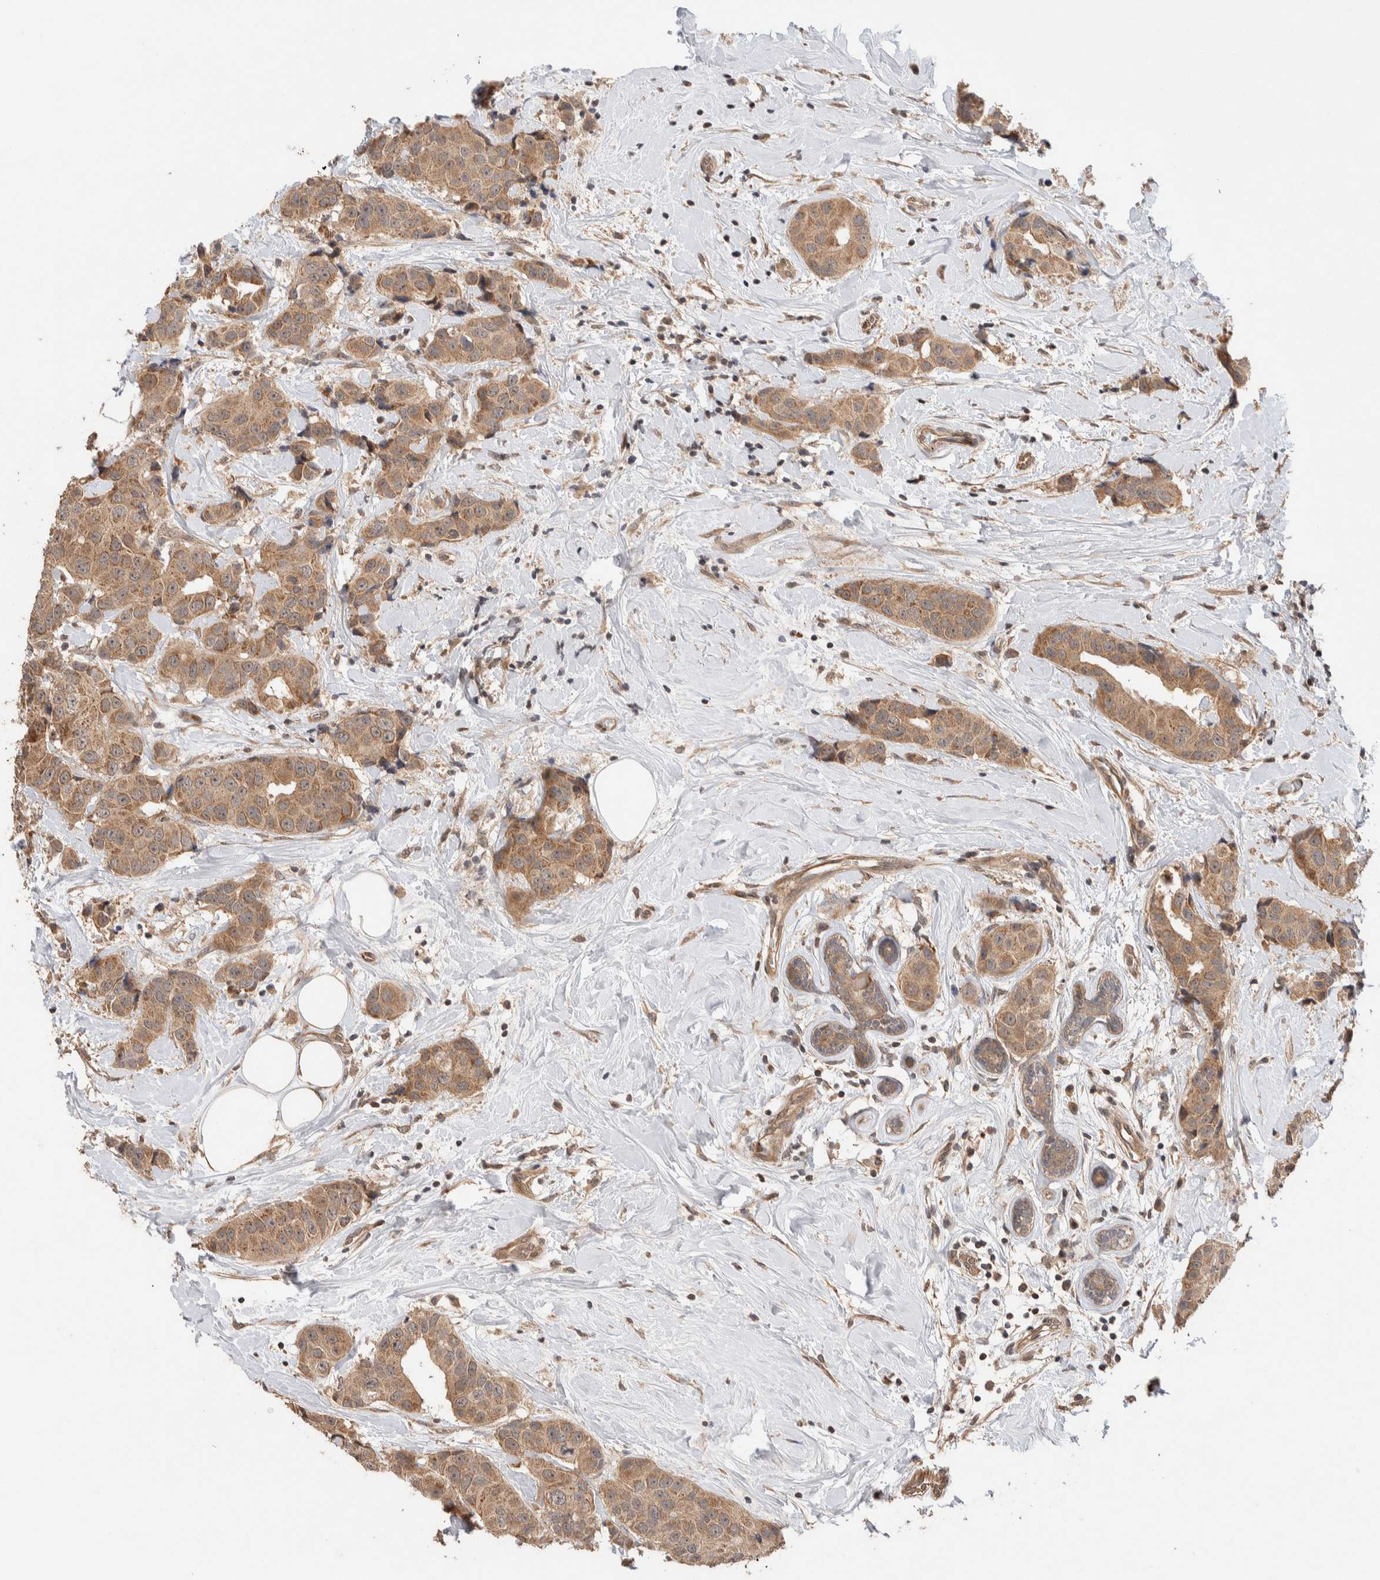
{"staining": {"intensity": "moderate", "quantity": ">75%", "location": "cytoplasmic/membranous,nuclear"}, "tissue": "breast cancer", "cell_type": "Tumor cells", "image_type": "cancer", "snomed": [{"axis": "morphology", "description": "Normal tissue, NOS"}, {"axis": "morphology", "description": "Duct carcinoma"}, {"axis": "topography", "description": "Breast"}], "caption": "Breast cancer (intraductal carcinoma) tissue shows moderate cytoplasmic/membranous and nuclear expression in approximately >75% of tumor cells", "gene": "PRDM15", "patient": {"sex": "female", "age": 39}}